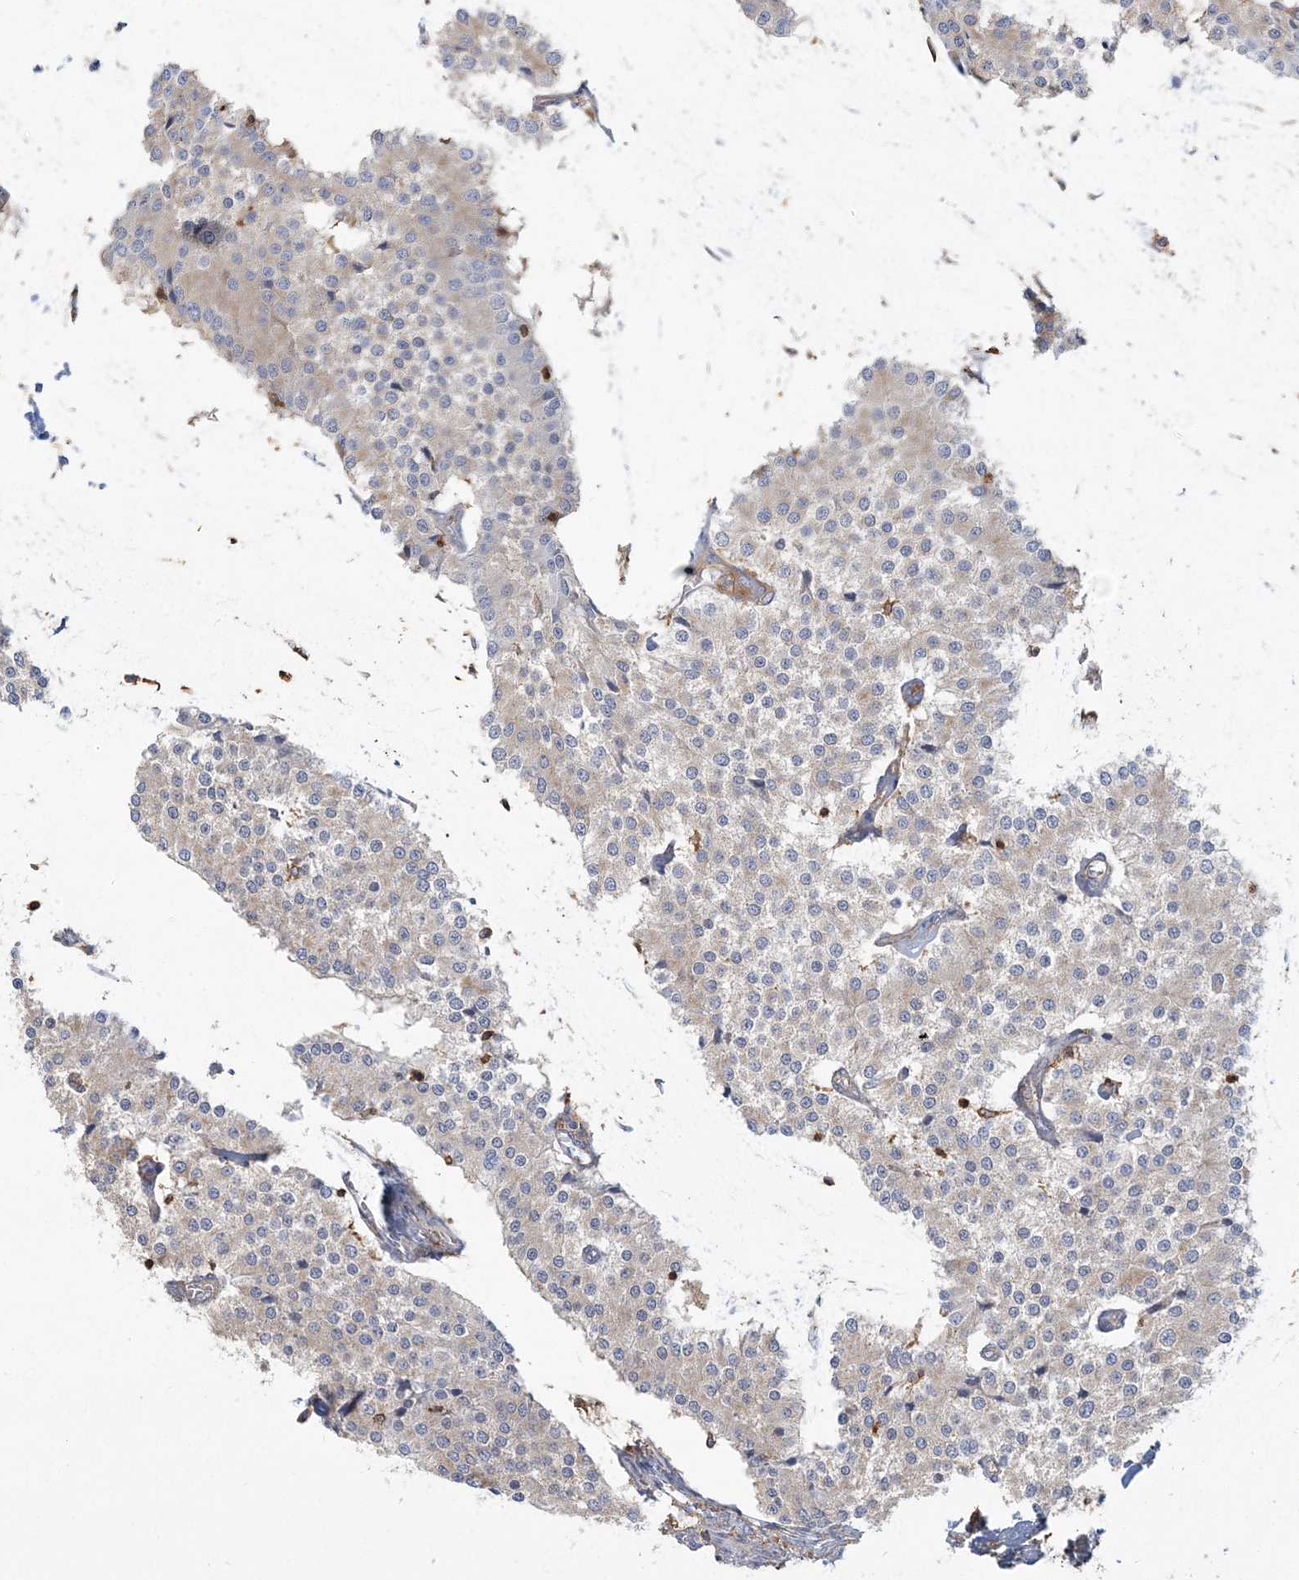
{"staining": {"intensity": "negative", "quantity": "none", "location": "none"}, "tissue": "carcinoid", "cell_type": "Tumor cells", "image_type": "cancer", "snomed": [{"axis": "morphology", "description": "Carcinoid, malignant, NOS"}, {"axis": "topography", "description": "Colon"}], "caption": "A high-resolution photomicrograph shows IHC staining of malignant carcinoid, which exhibits no significant staining in tumor cells. (DAB immunohistochemistry with hematoxylin counter stain).", "gene": "ANKS1A", "patient": {"sex": "female", "age": 52}}